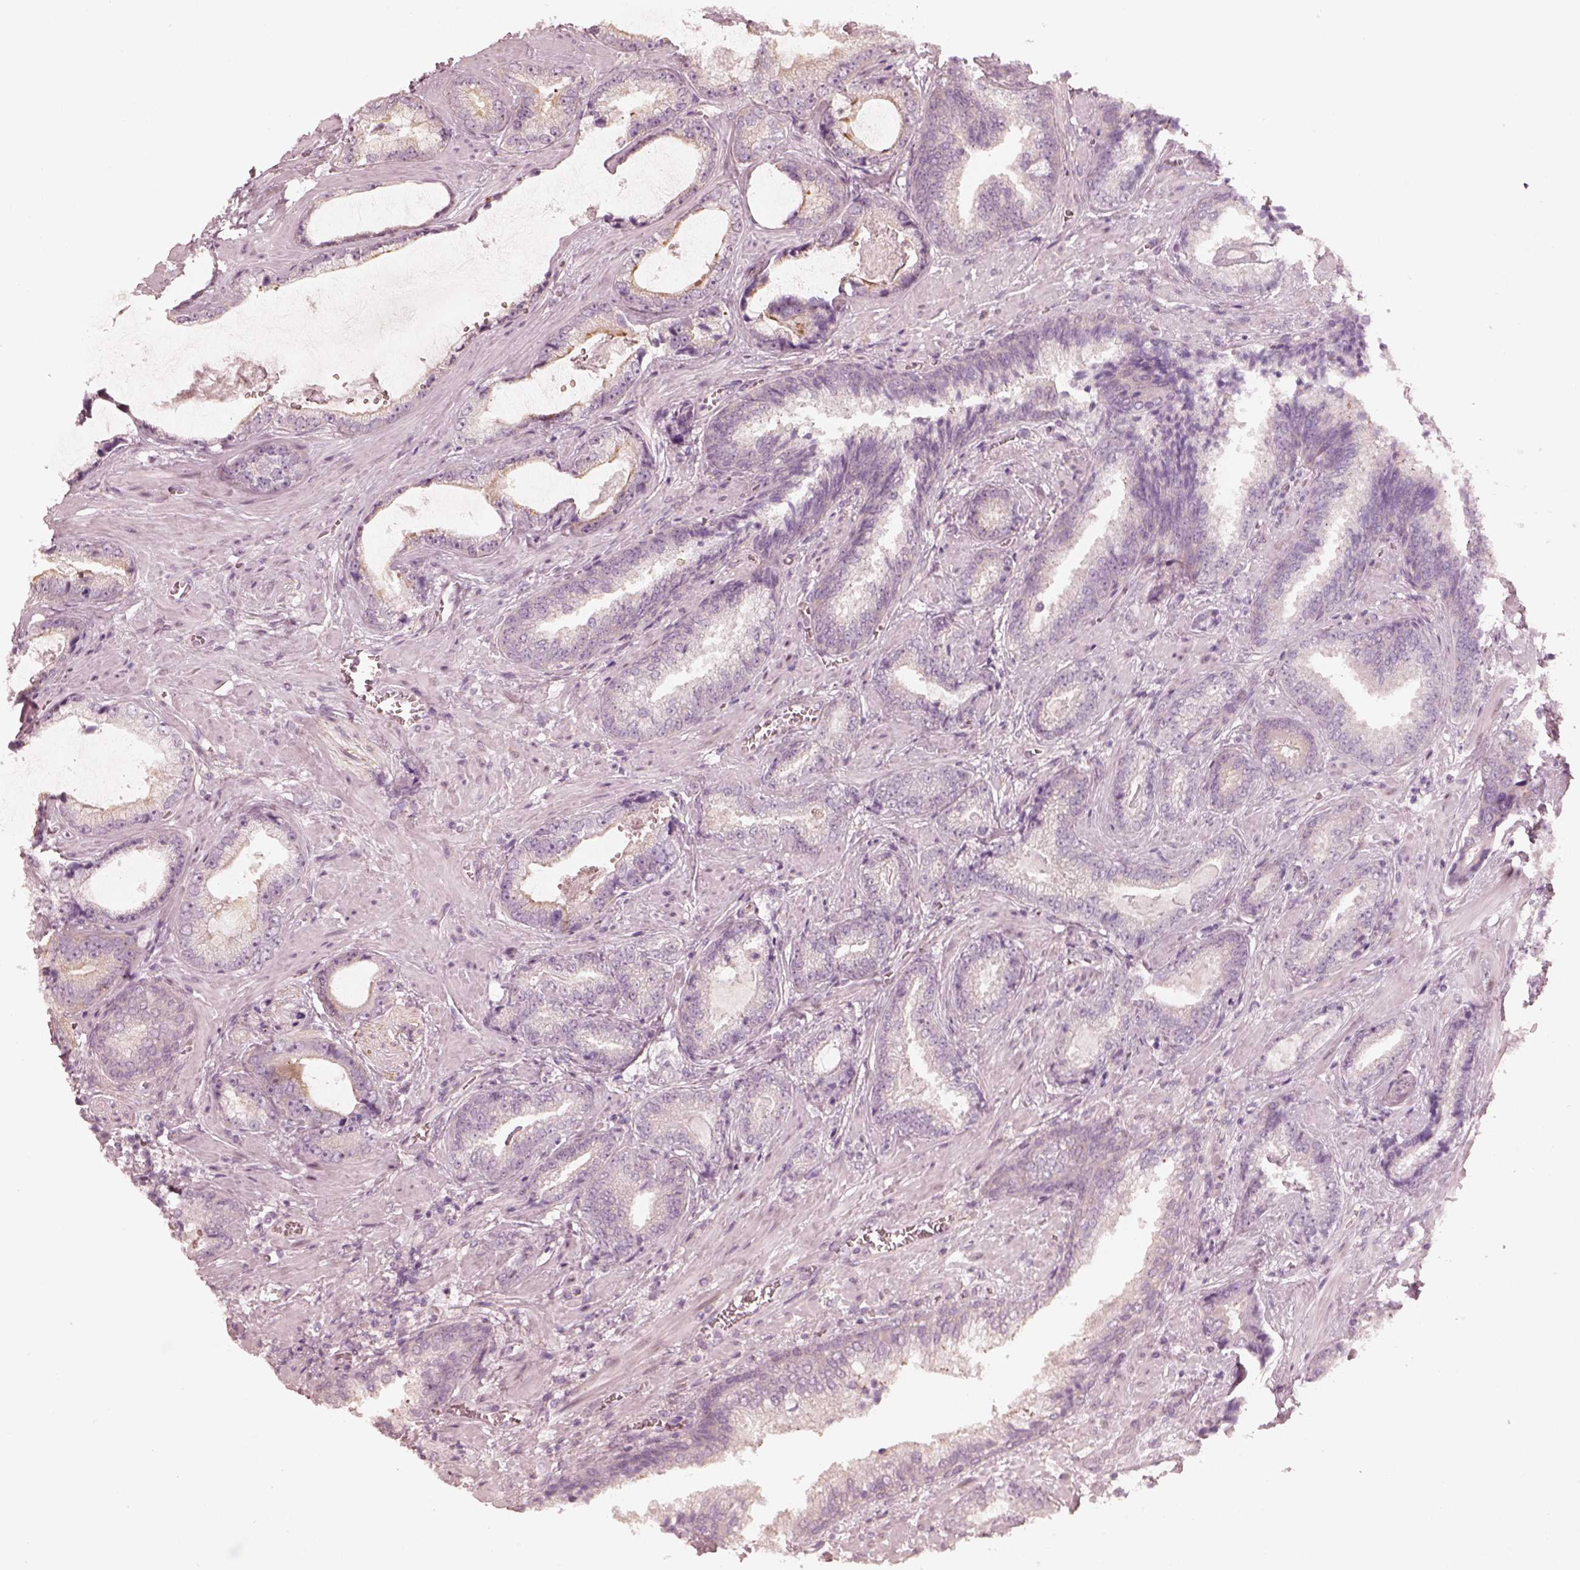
{"staining": {"intensity": "negative", "quantity": "none", "location": "none"}, "tissue": "prostate cancer", "cell_type": "Tumor cells", "image_type": "cancer", "snomed": [{"axis": "morphology", "description": "Adenocarcinoma, Low grade"}, {"axis": "topography", "description": "Prostate"}], "caption": "This is an IHC histopathology image of human low-grade adenocarcinoma (prostate). There is no expression in tumor cells.", "gene": "RAB3C", "patient": {"sex": "male", "age": 61}}